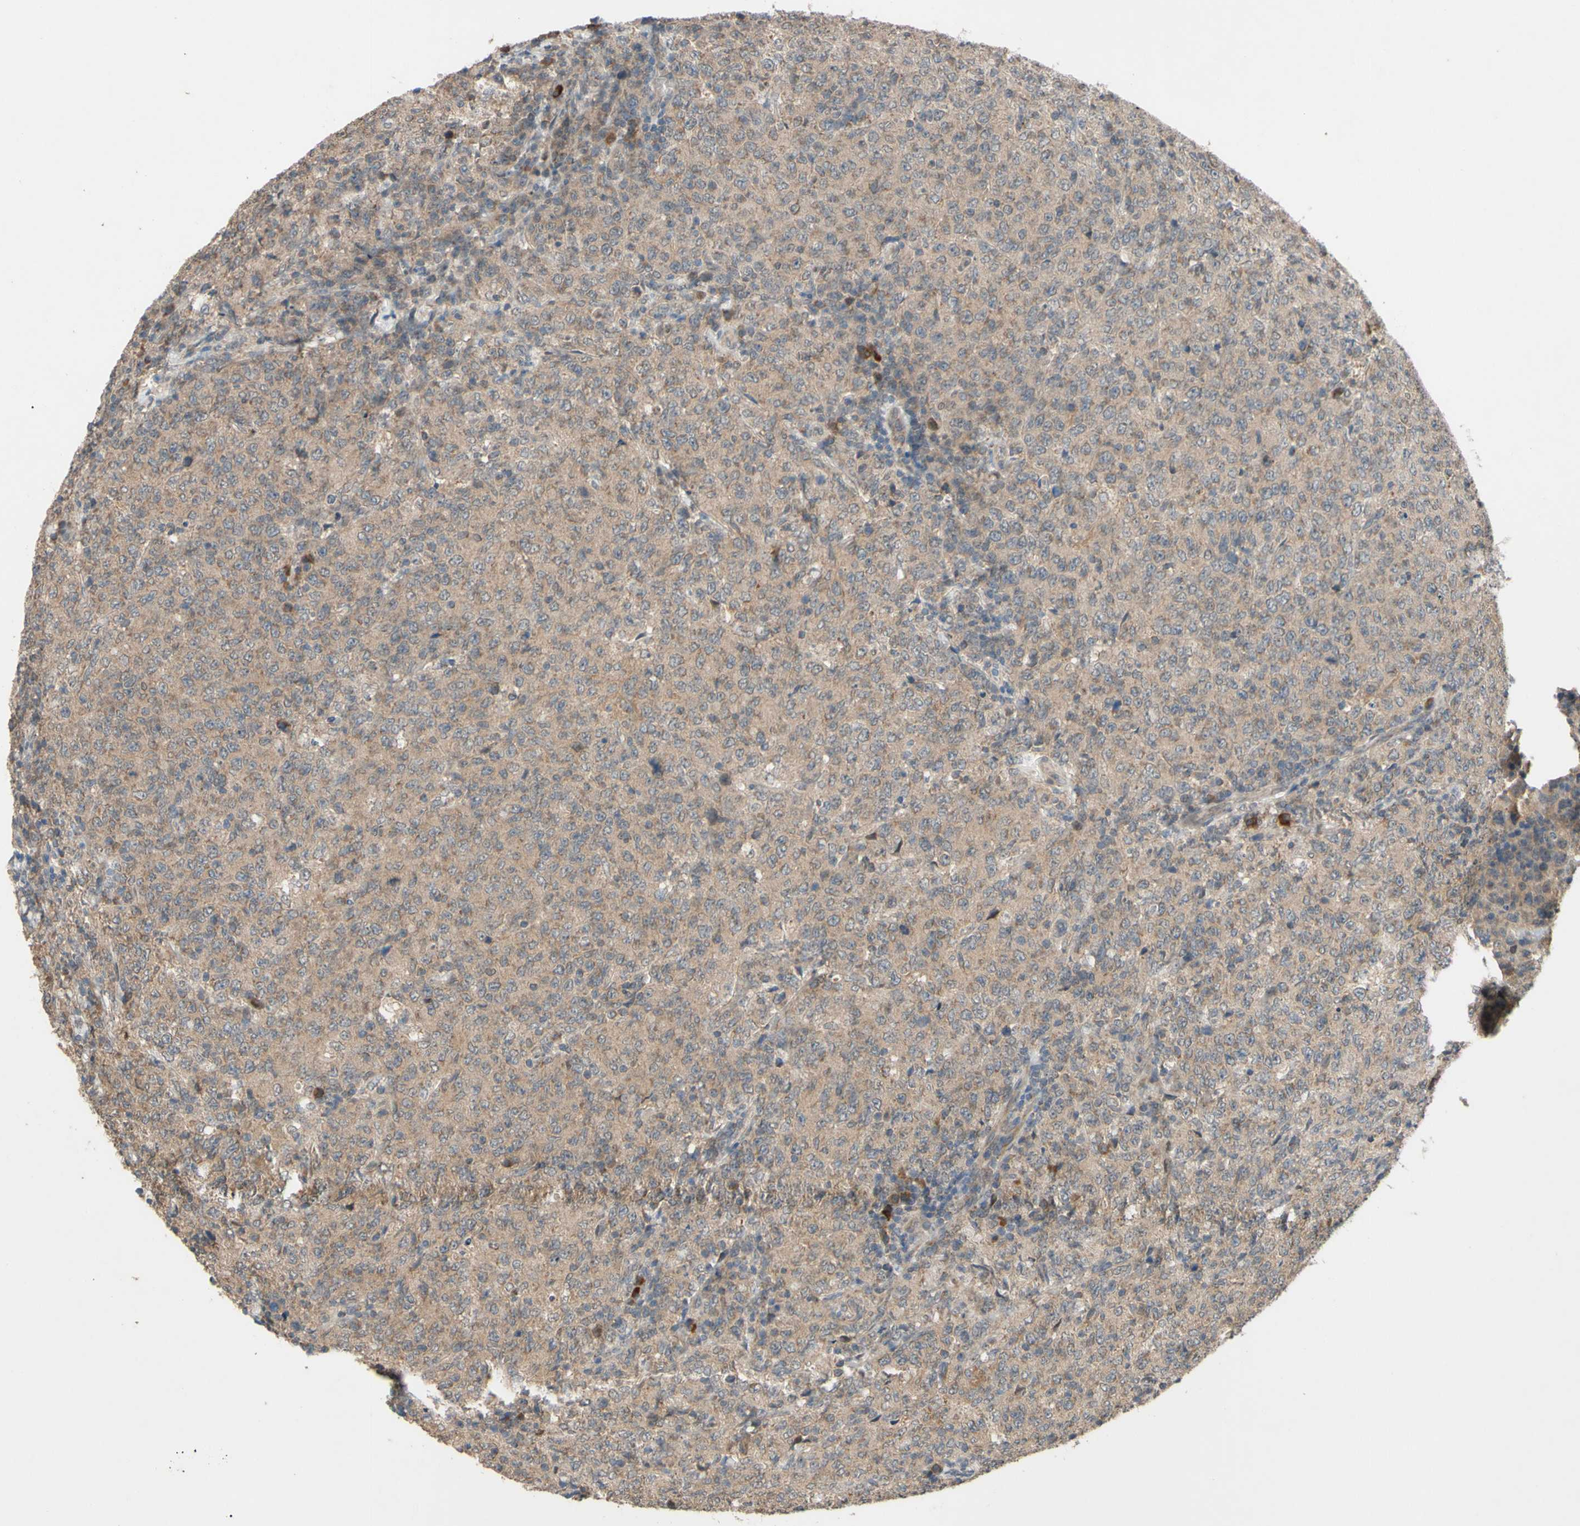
{"staining": {"intensity": "weak", "quantity": ">75%", "location": "cytoplasmic/membranous"}, "tissue": "lymphoma", "cell_type": "Tumor cells", "image_type": "cancer", "snomed": [{"axis": "morphology", "description": "Malignant lymphoma, non-Hodgkin's type, High grade"}, {"axis": "topography", "description": "Tonsil"}], "caption": "Immunohistochemistry (DAB) staining of human lymphoma reveals weak cytoplasmic/membranous protein positivity in approximately >75% of tumor cells.", "gene": "CD164", "patient": {"sex": "female", "age": 36}}